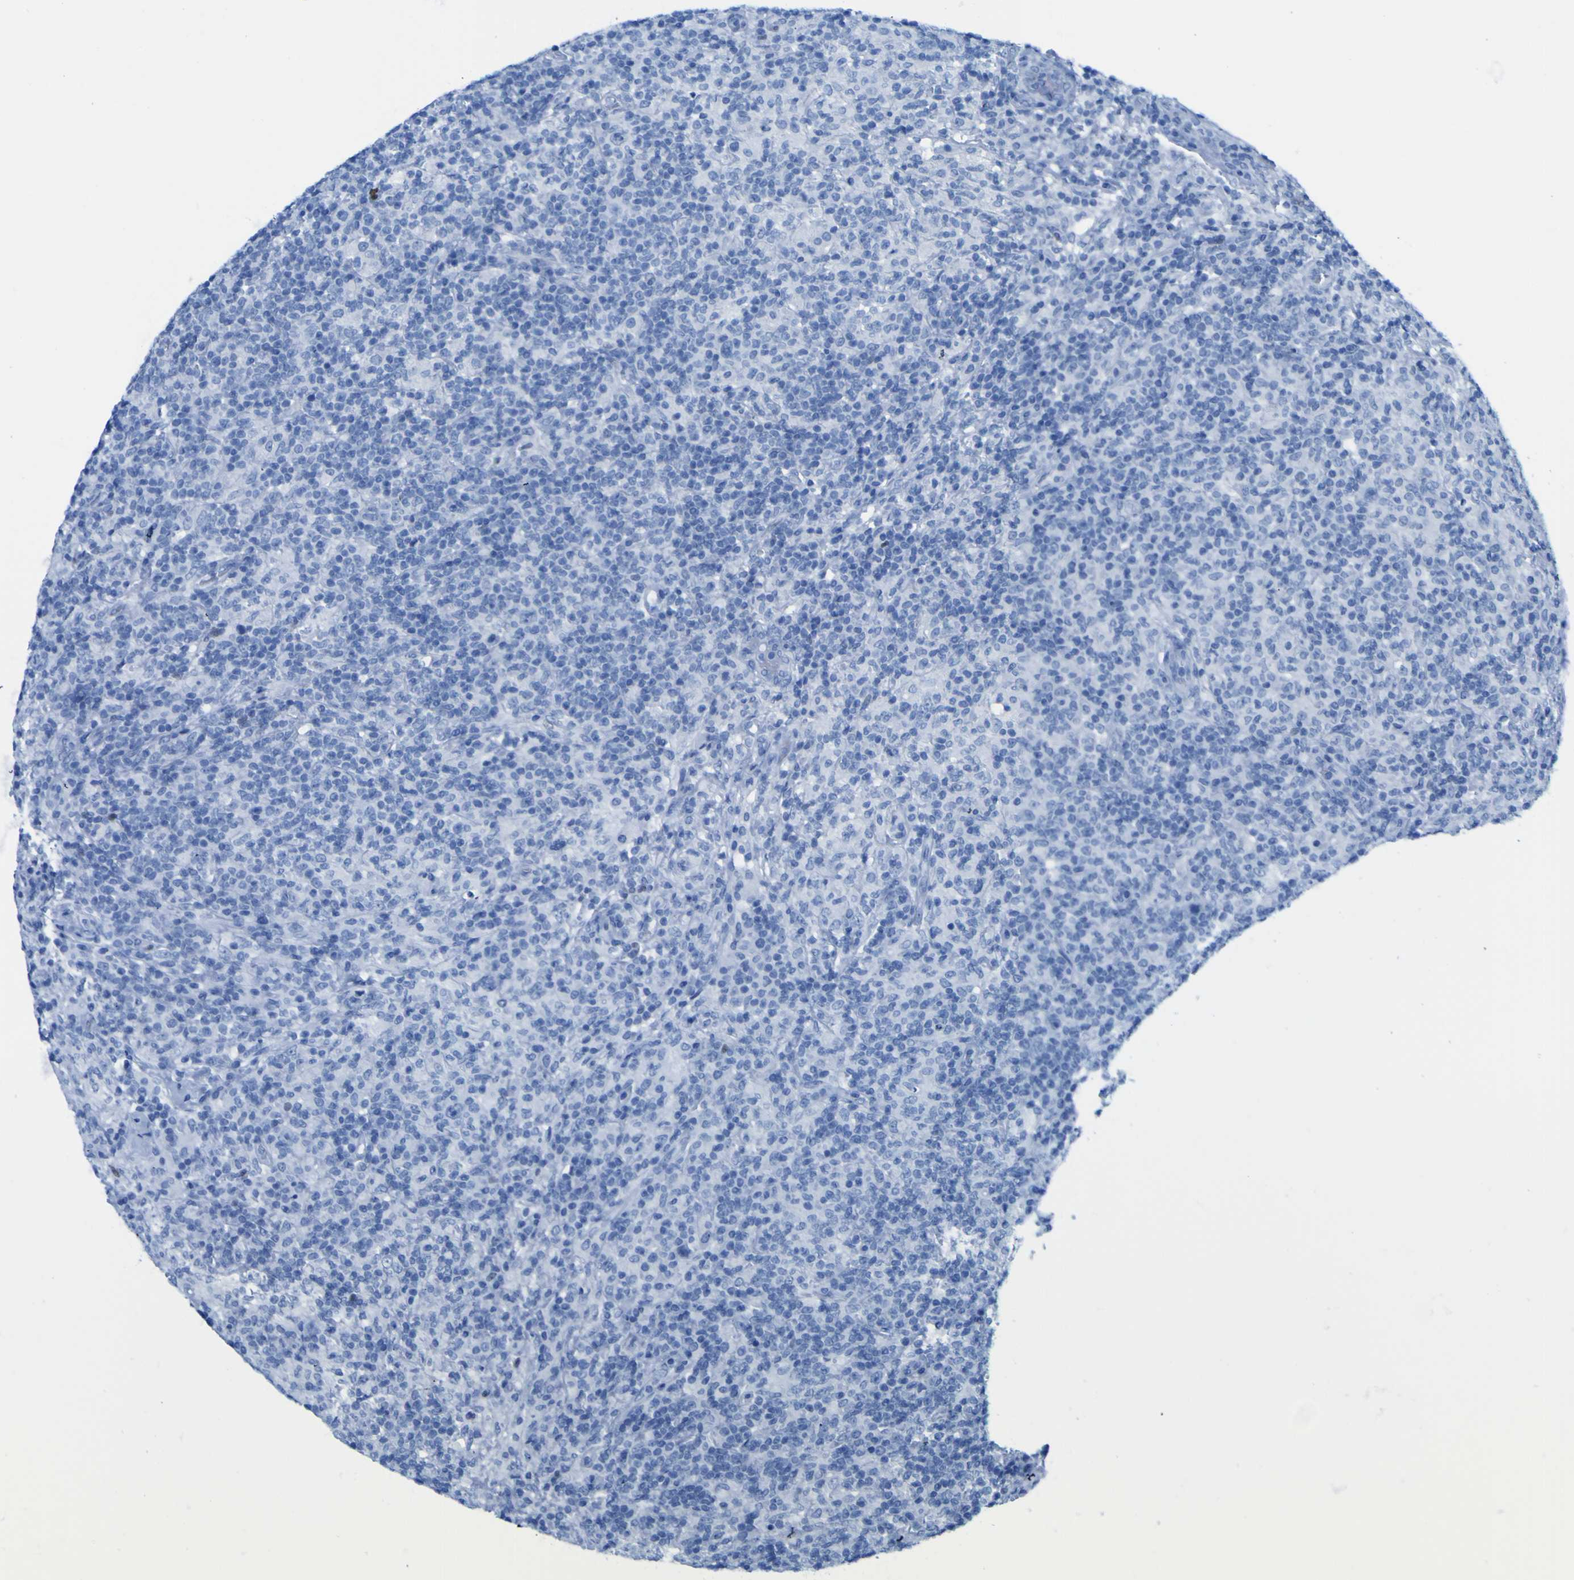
{"staining": {"intensity": "negative", "quantity": "none", "location": "none"}, "tissue": "lymphoma", "cell_type": "Tumor cells", "image_type": "cancer", "snomed": [{"axis": "morphology", "description": "Hodgkin's disease, NOS"}, {"axis": "topography", "description": "Lymph node"}], "caption": "Immunohistochemical staining of Hodgkin's disease reveals no significant expression in tumor cells. (DAB IHC with hematoxylin counter stain).", "gene": "DACH1", "patient": {"sex": "male", "age": 70}}